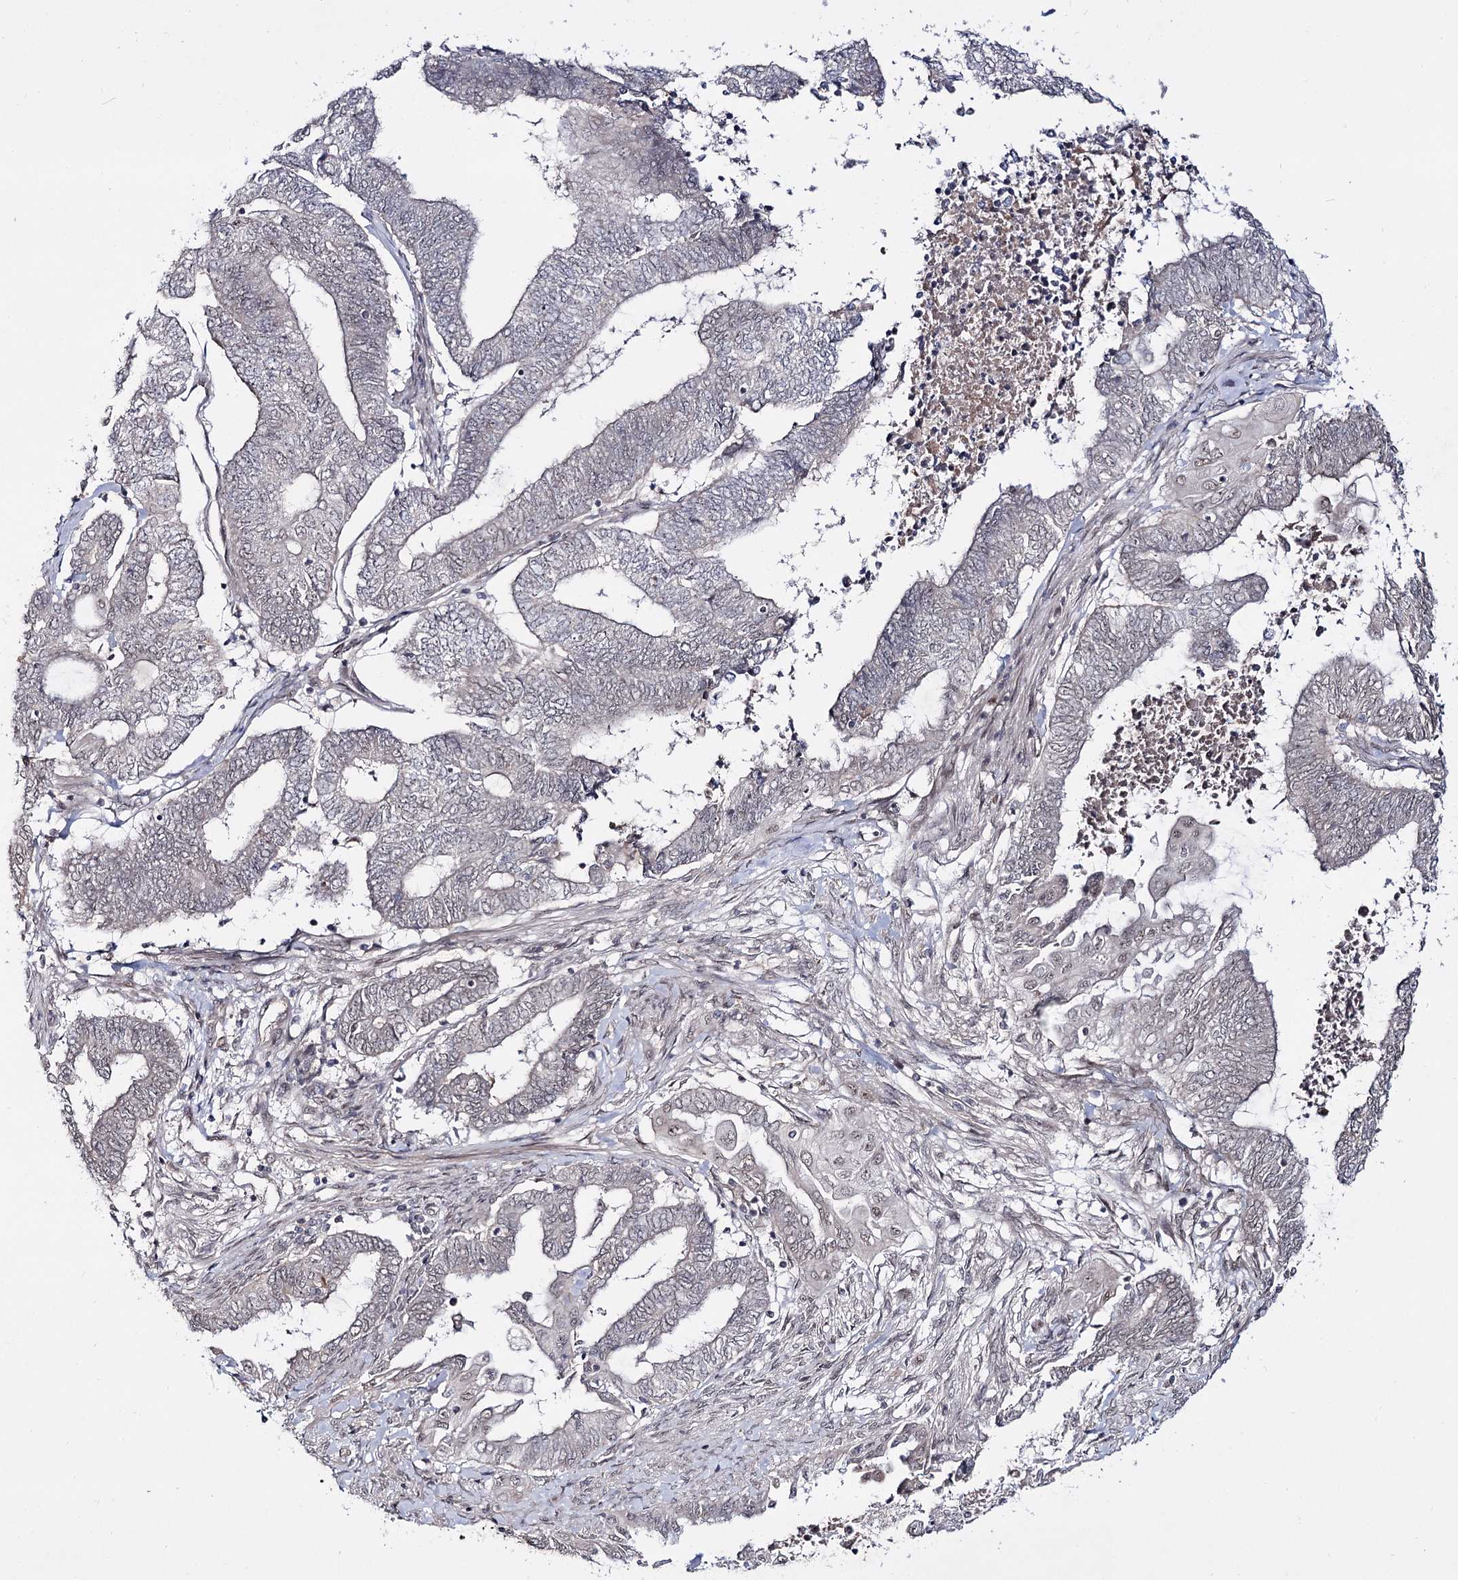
{"staining": {"intensity": "negative", "quantity": "none", "location": "none"}, "tissue": "endometrial cancer", "cell_type": "Tumor cells", "image_type": "cancer", "snomed": [{"axis": "morphology", "description": "Adenocarcinoma, NOS"}, {"axis": "topography", "description": "Uterus"}, {"axis": "topography", "description": "Endometrium"}], "caption": "Immunohistochemical staining of human endometrial adenocarcinoma reveals no significant positivity in tumor cells. Brightfield microscopy of IHC stained with DAB (brown) and hematoxylin (blue), captured at high magnification.", "gene": "RRP9", "patient": {"sex": "female", "age": 70}}